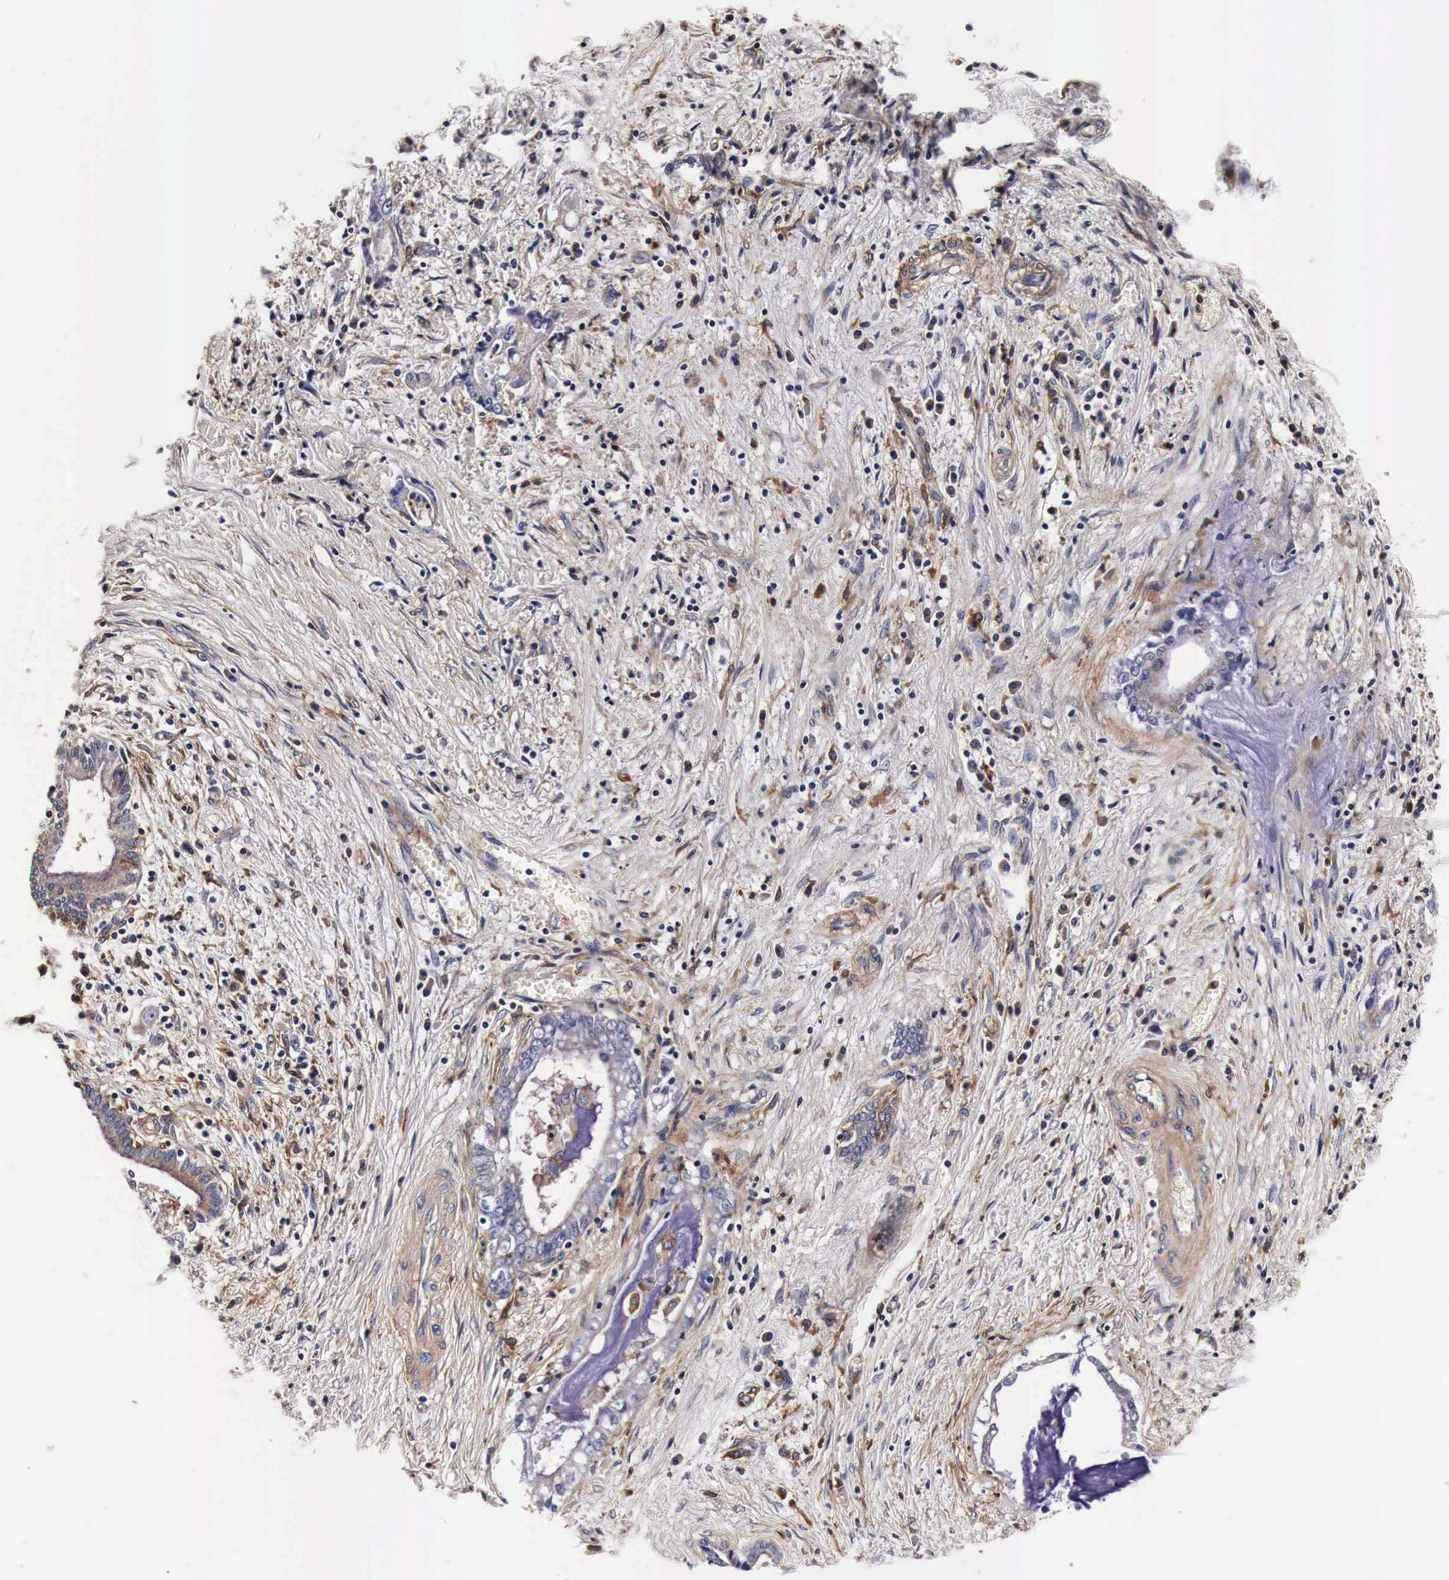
{"staining": {"intensity": "moderate", "quantity": "25%-75%", "location": "cytoplasmic/membranous"}, "tissue": "liver cancer", "cell_type": "Tumor cells", "image_type": "cancer", "snomed": [{"axis": "morphology", "description": "Cholangiocarcinoma"}, {"axis": "topography", "description": "Liver"}], "caption": "Liver cholangiocarcinoma was stained to show a protein in brown. There is medium levels of moderate cytoplasmic/membranous staining in about 25%-75% of tumor cells.", "gene": "RP2", "patient": {"sex": "male", "age": 57}}